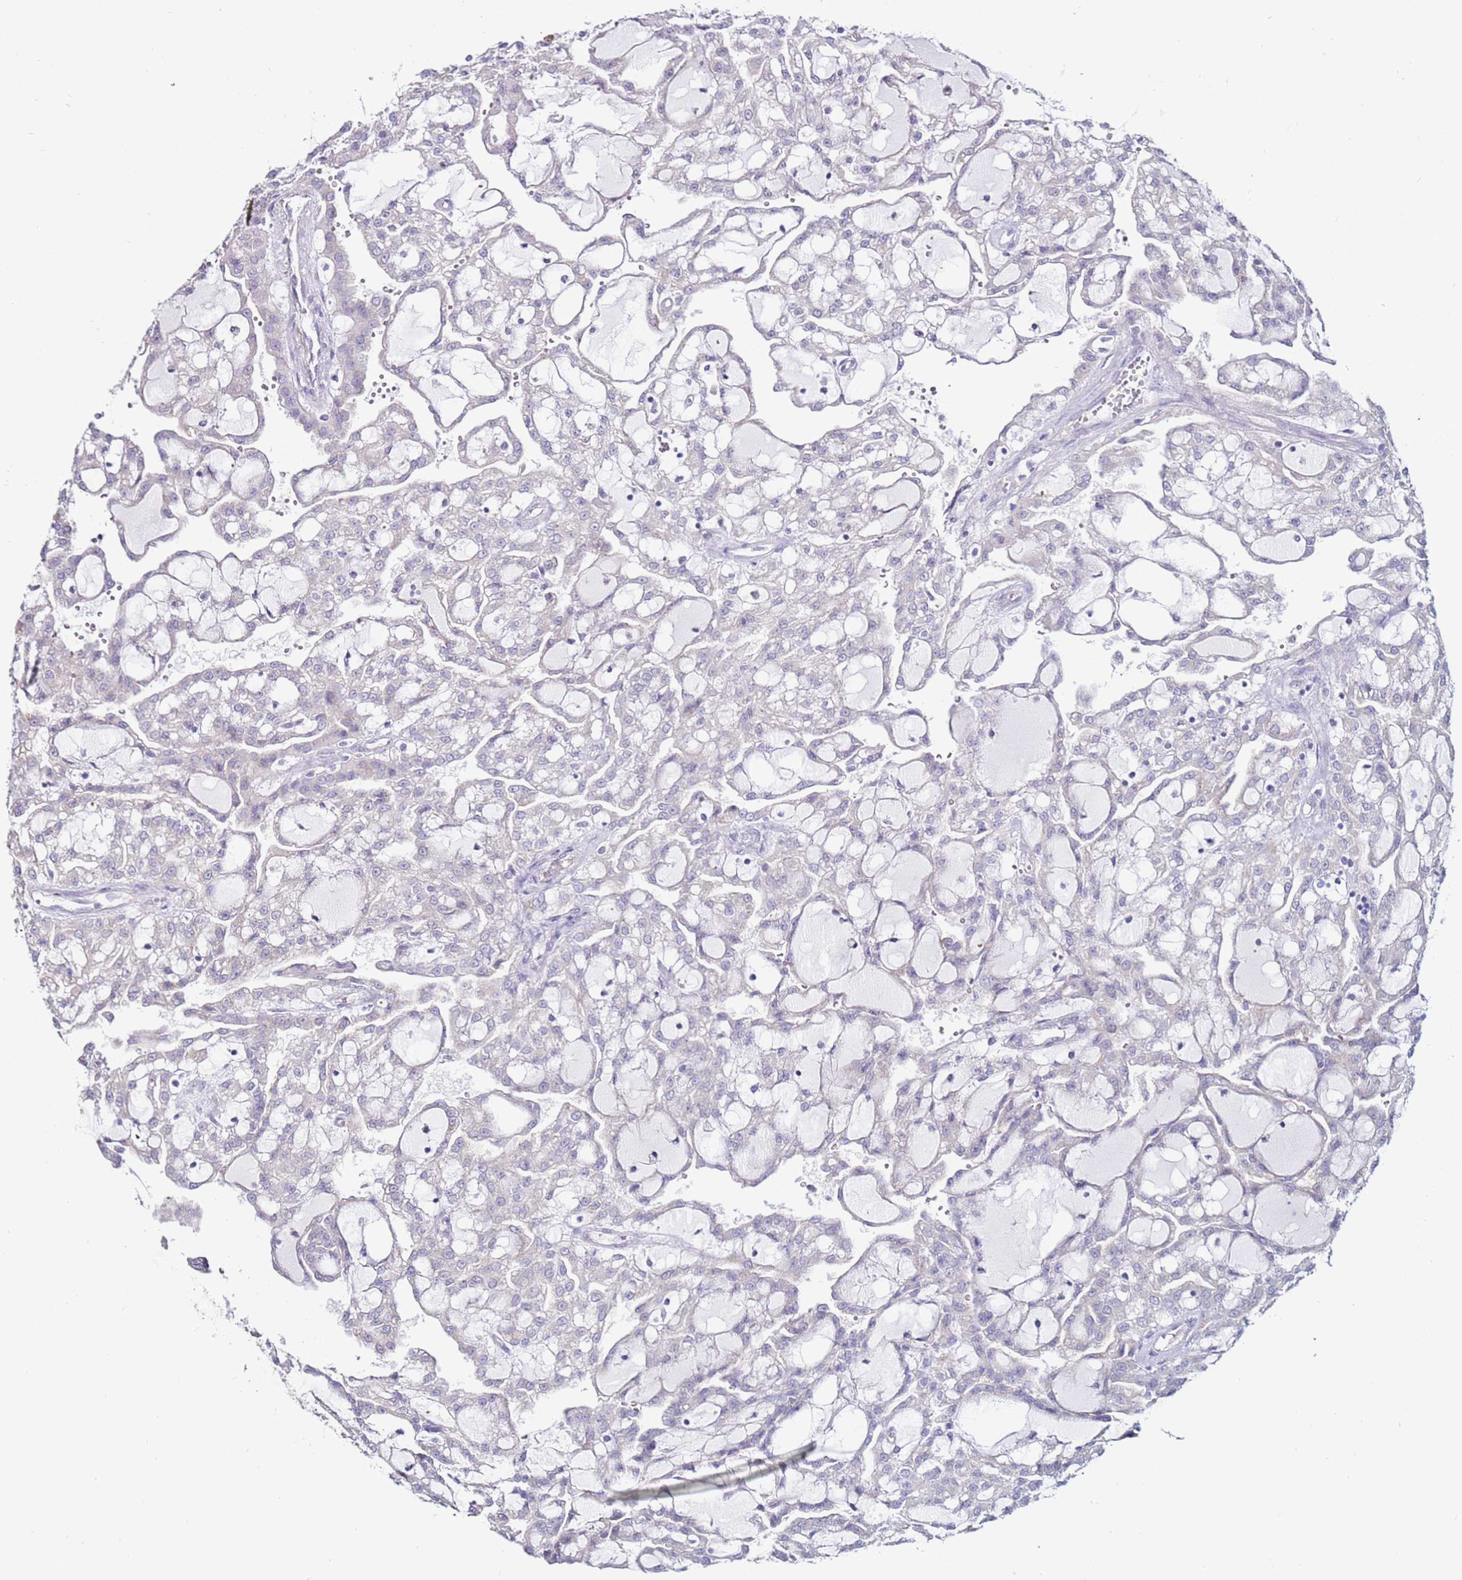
{"staining": {"intensity": "negative", "quantity": "none", "location": "none"}, "tissue": "renal cancer", "cell_type": "Tumor cells", "image_type": "cancer", "snomed": [{"axis": "morphology", "description": "Adenocarcinoma, NOS"}, {"axis": "topography", "description": "Kidney"}], "caption": "Immunohistochemical staining of human adenocarcinoma (renal) demonstrates no significant expression in tumor cells. The staining was performed using DAB (3,3'-diaminobenzidine) to visualize the protein expression in brown, while the nuclei were stained in blue with hematoxylin (Magnification: 20x).", "gene": "GPN3", "patient": {"sex": "male", "age": 63}}